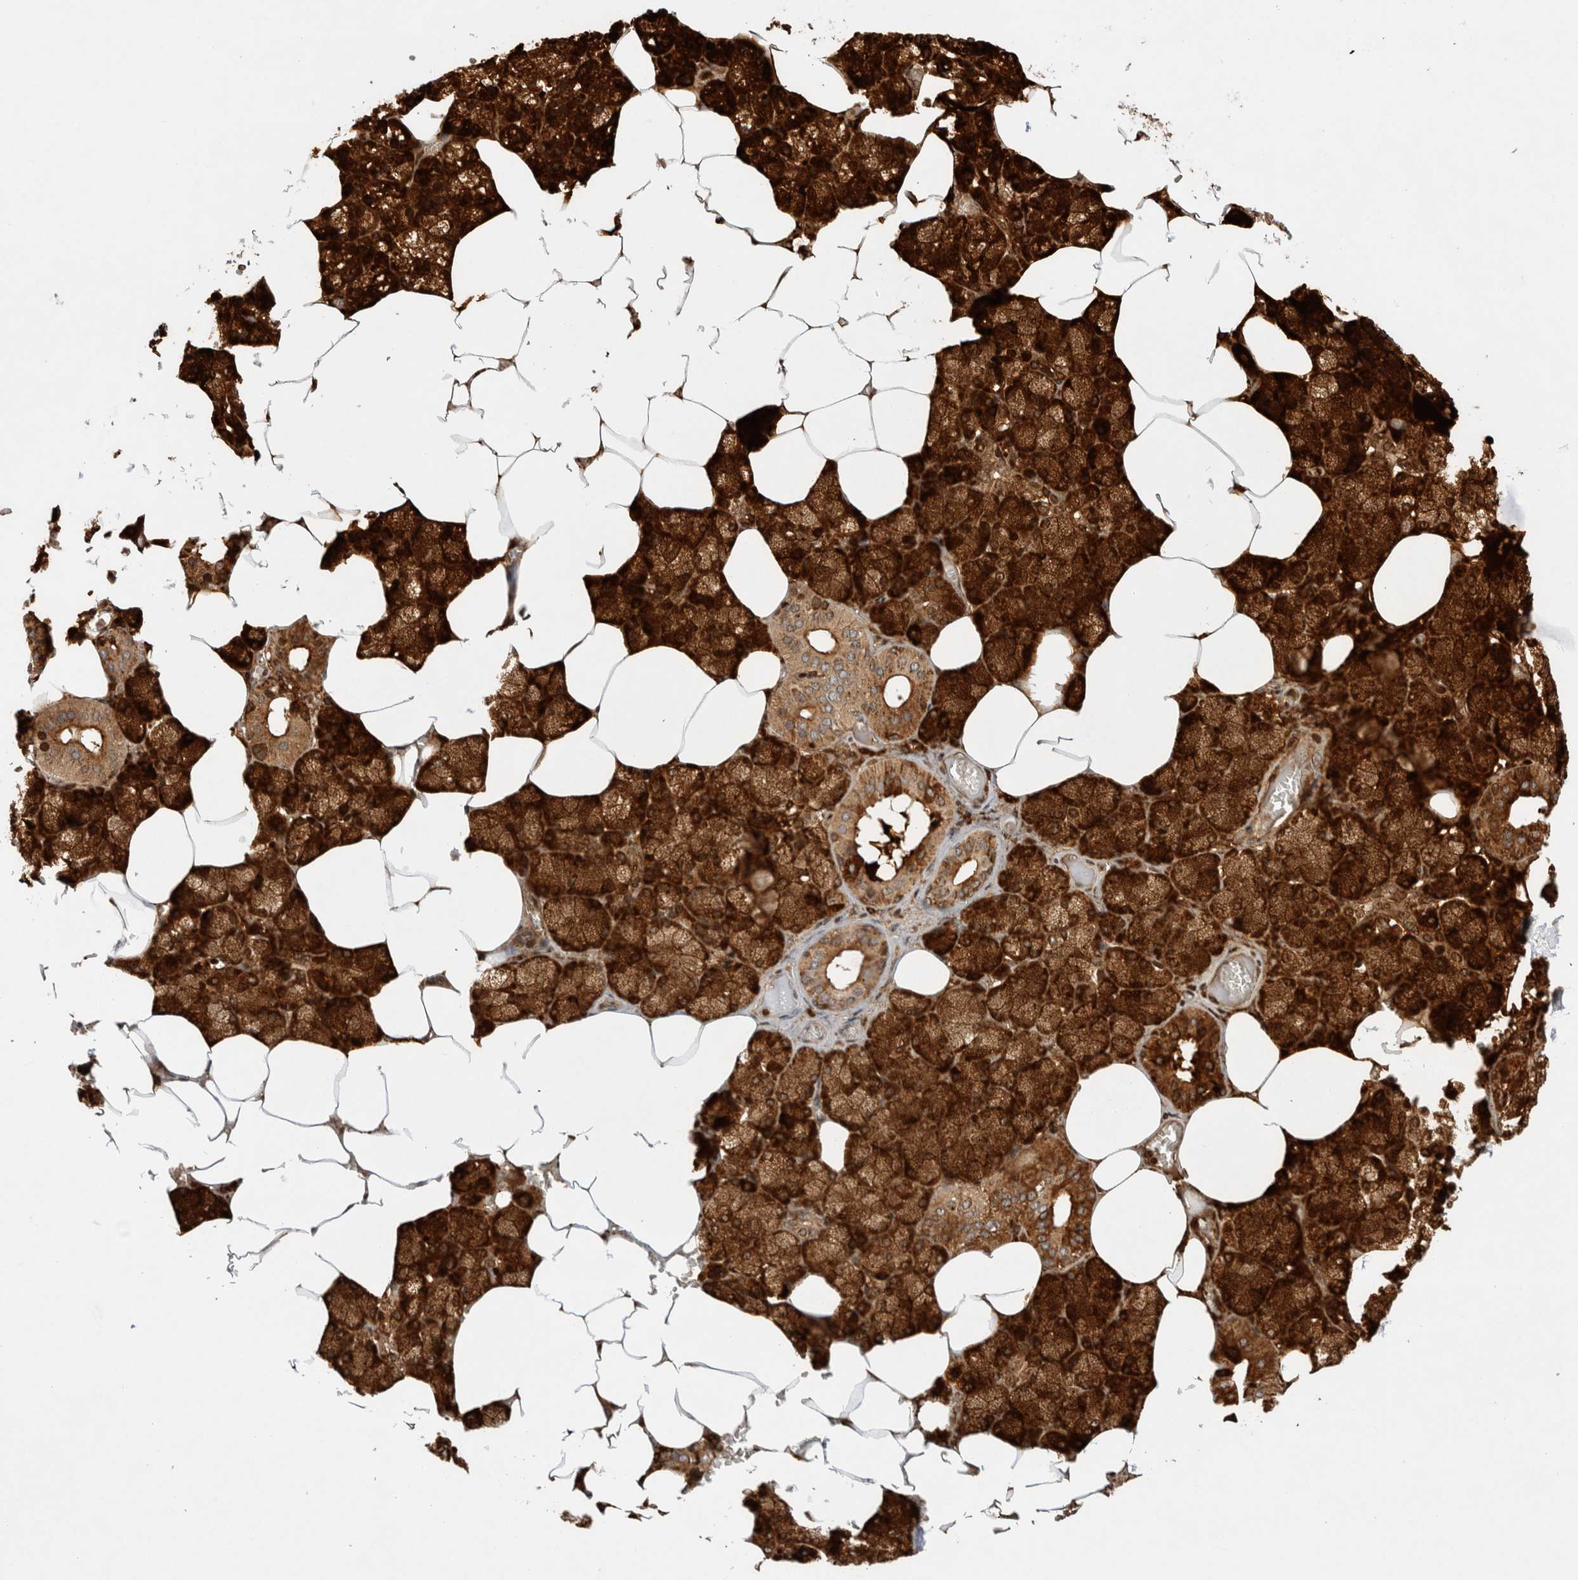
{"staining": {"intensity": "strong", "quantity": ">75%", "location": "cytoplasmic/membranous"}, "tissue": "salivary gland", "cell_type": "Glandular cells", "image_type": "normal", "snomed": [{"axis": "morphology", "description": "Normal tissue, NOS"}, {"axis": "topography", "description": "Salivary gland"}], "caption": "DAB (3,3'-diaminobenzidine) immunohistochemical staining of benign salivary gland displays strong cytoplasmic/membranous protein positivity in about >75% of glandular cells.", "gene": "GPR150", "patient": {"sex": "male", "age": 62}}